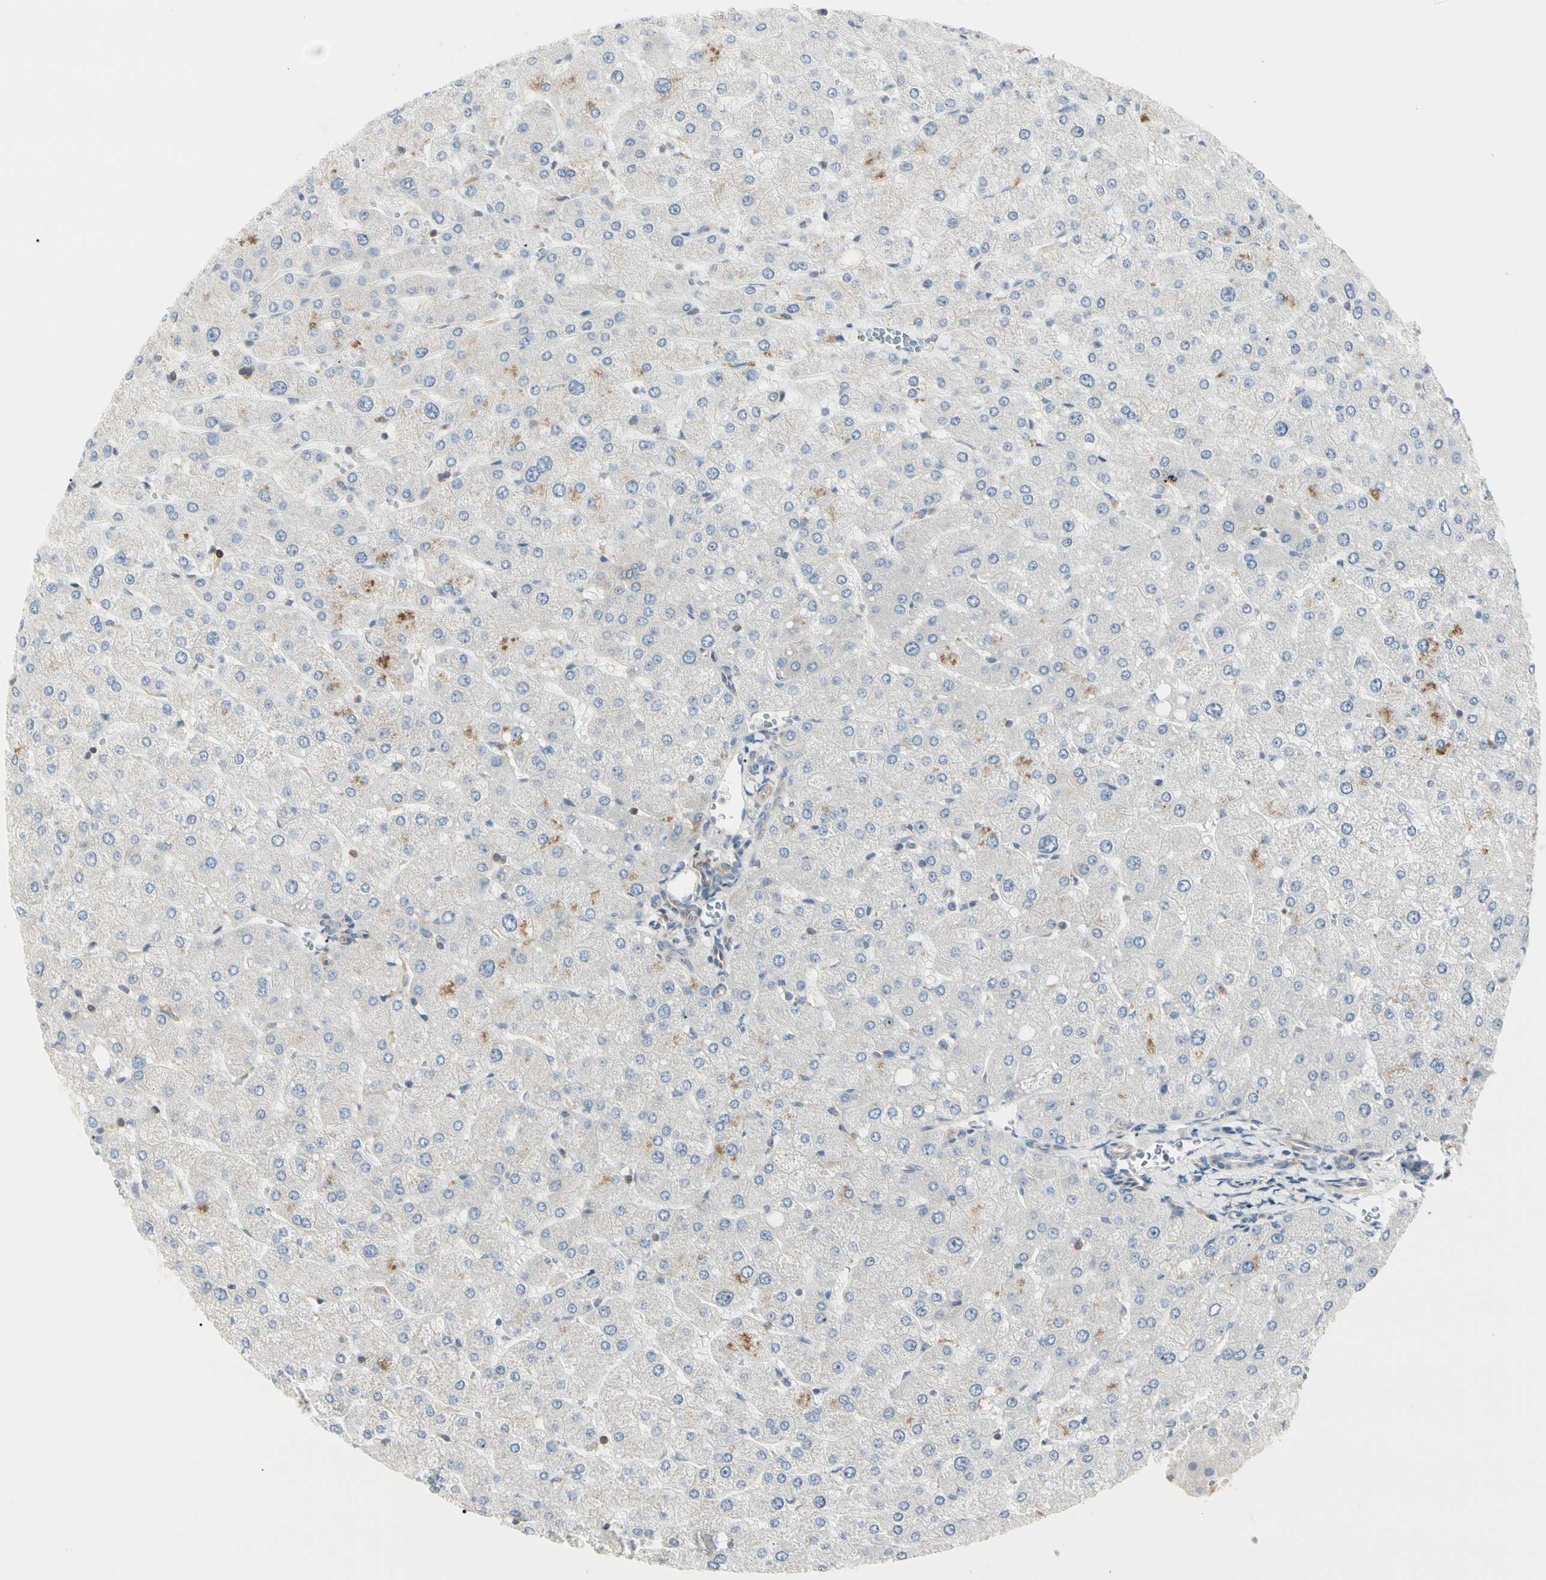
{"staining": {"intensity": "negative", "quantity": "none", "location": "none"}, "tissue": "liver", "cell_type": "Cholangiocytes", "image_type": "normal", "snomed": [{"axis": "morphology", "description": "Normal tissue, NOS"}, {"axis": "topography", "description": "Liver"}], "caption": "Micrograph shows no protein expression in cholangiocytes of normal liver.", "gene": "NFKB2", "patient": {"sex": "male", "age": 55}}